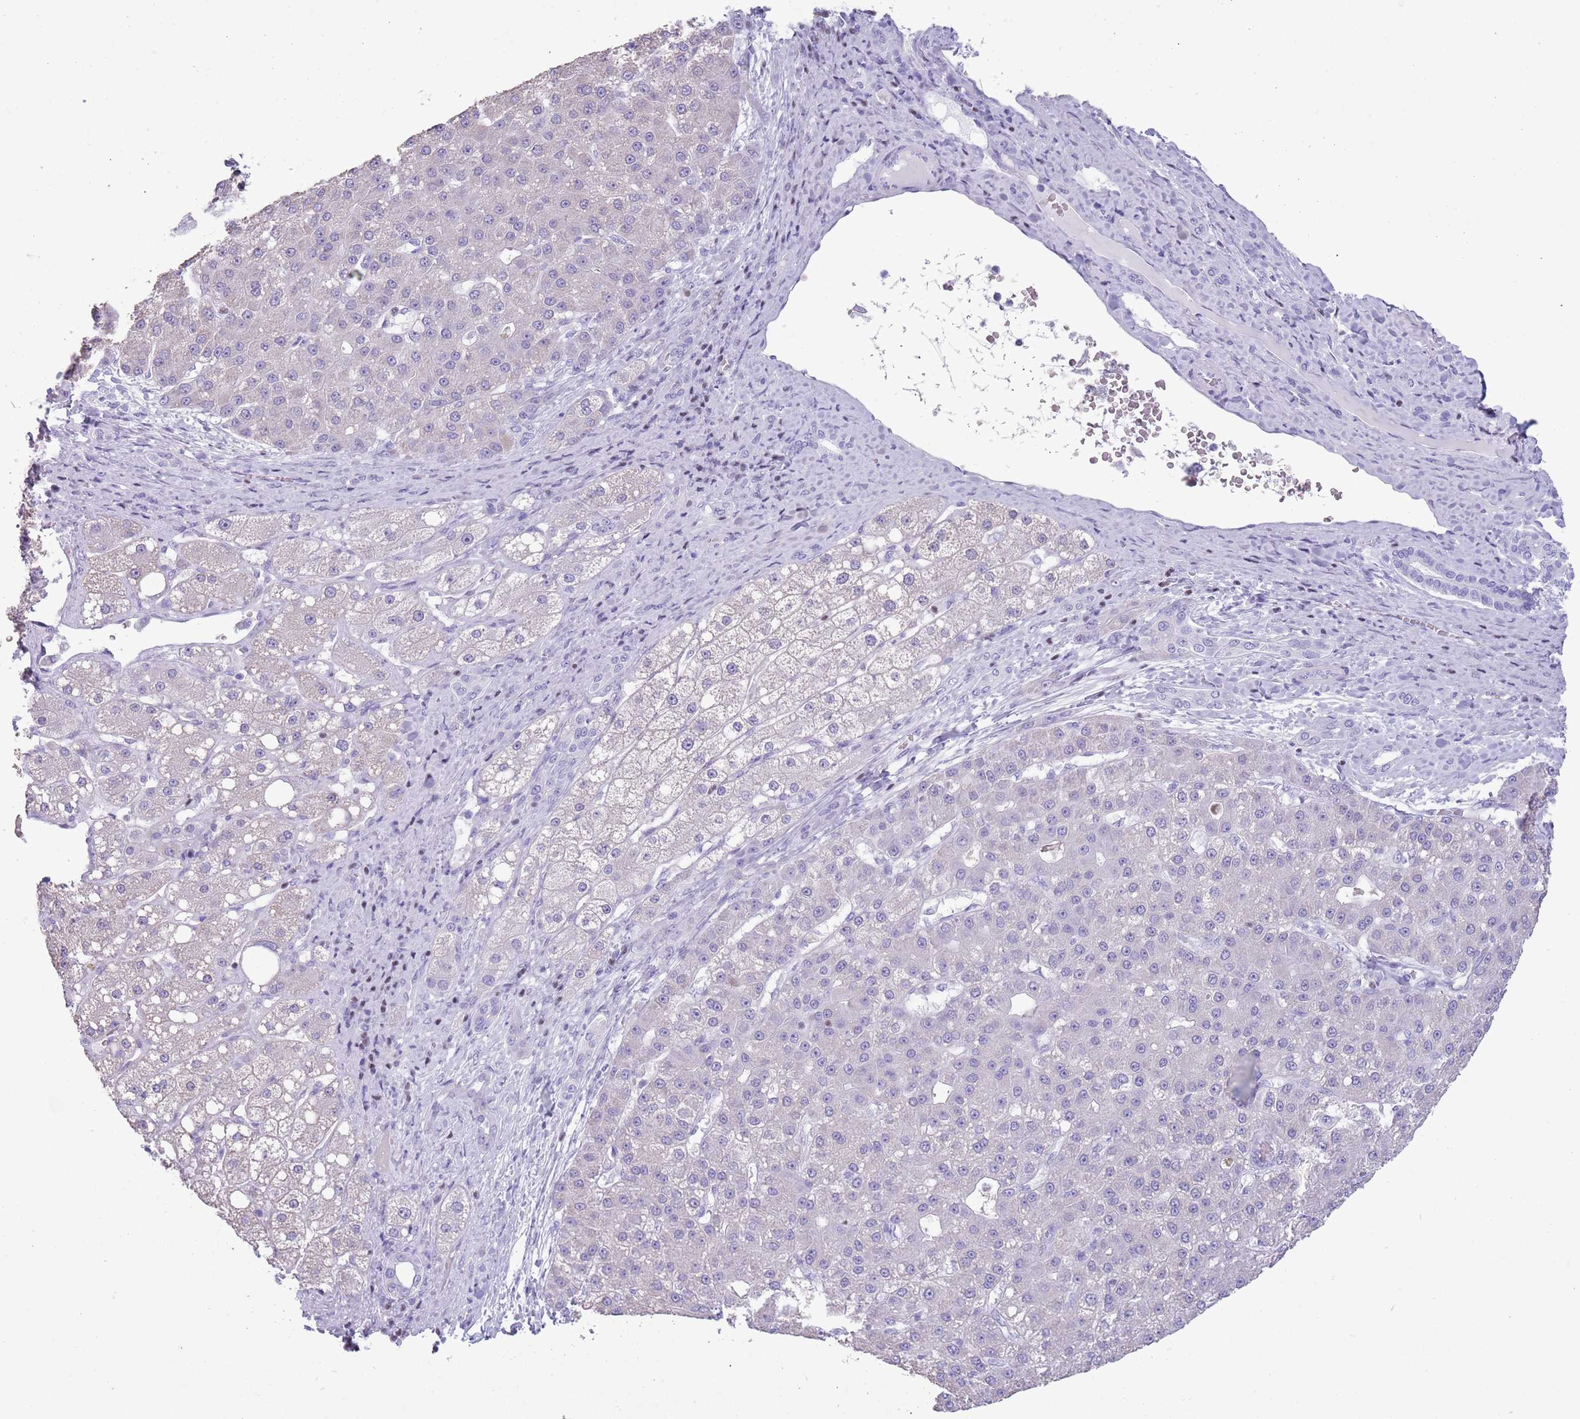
{"staining": {"intensity": "negative", "quantity": "none", "location": "none"}, "tissue": "liver cancer", "cell_type": "Tumor cells", "image_type": "cancer", "snomed": [{"axis": "morphology", "description": "Carcinoma, Hepatocellular, NOS"}, {"axis": "topography", "description": "Liver"}], "caption": "IHC of human liver cancer shows no expression in tumor cells. (DAB (3,3'-diaminobenzidine) immunohistochemistry visualized using brightfield microscopy, high magnification).", "gene": "BCL11B", "patient": {"sex": "male", "age": 67}}